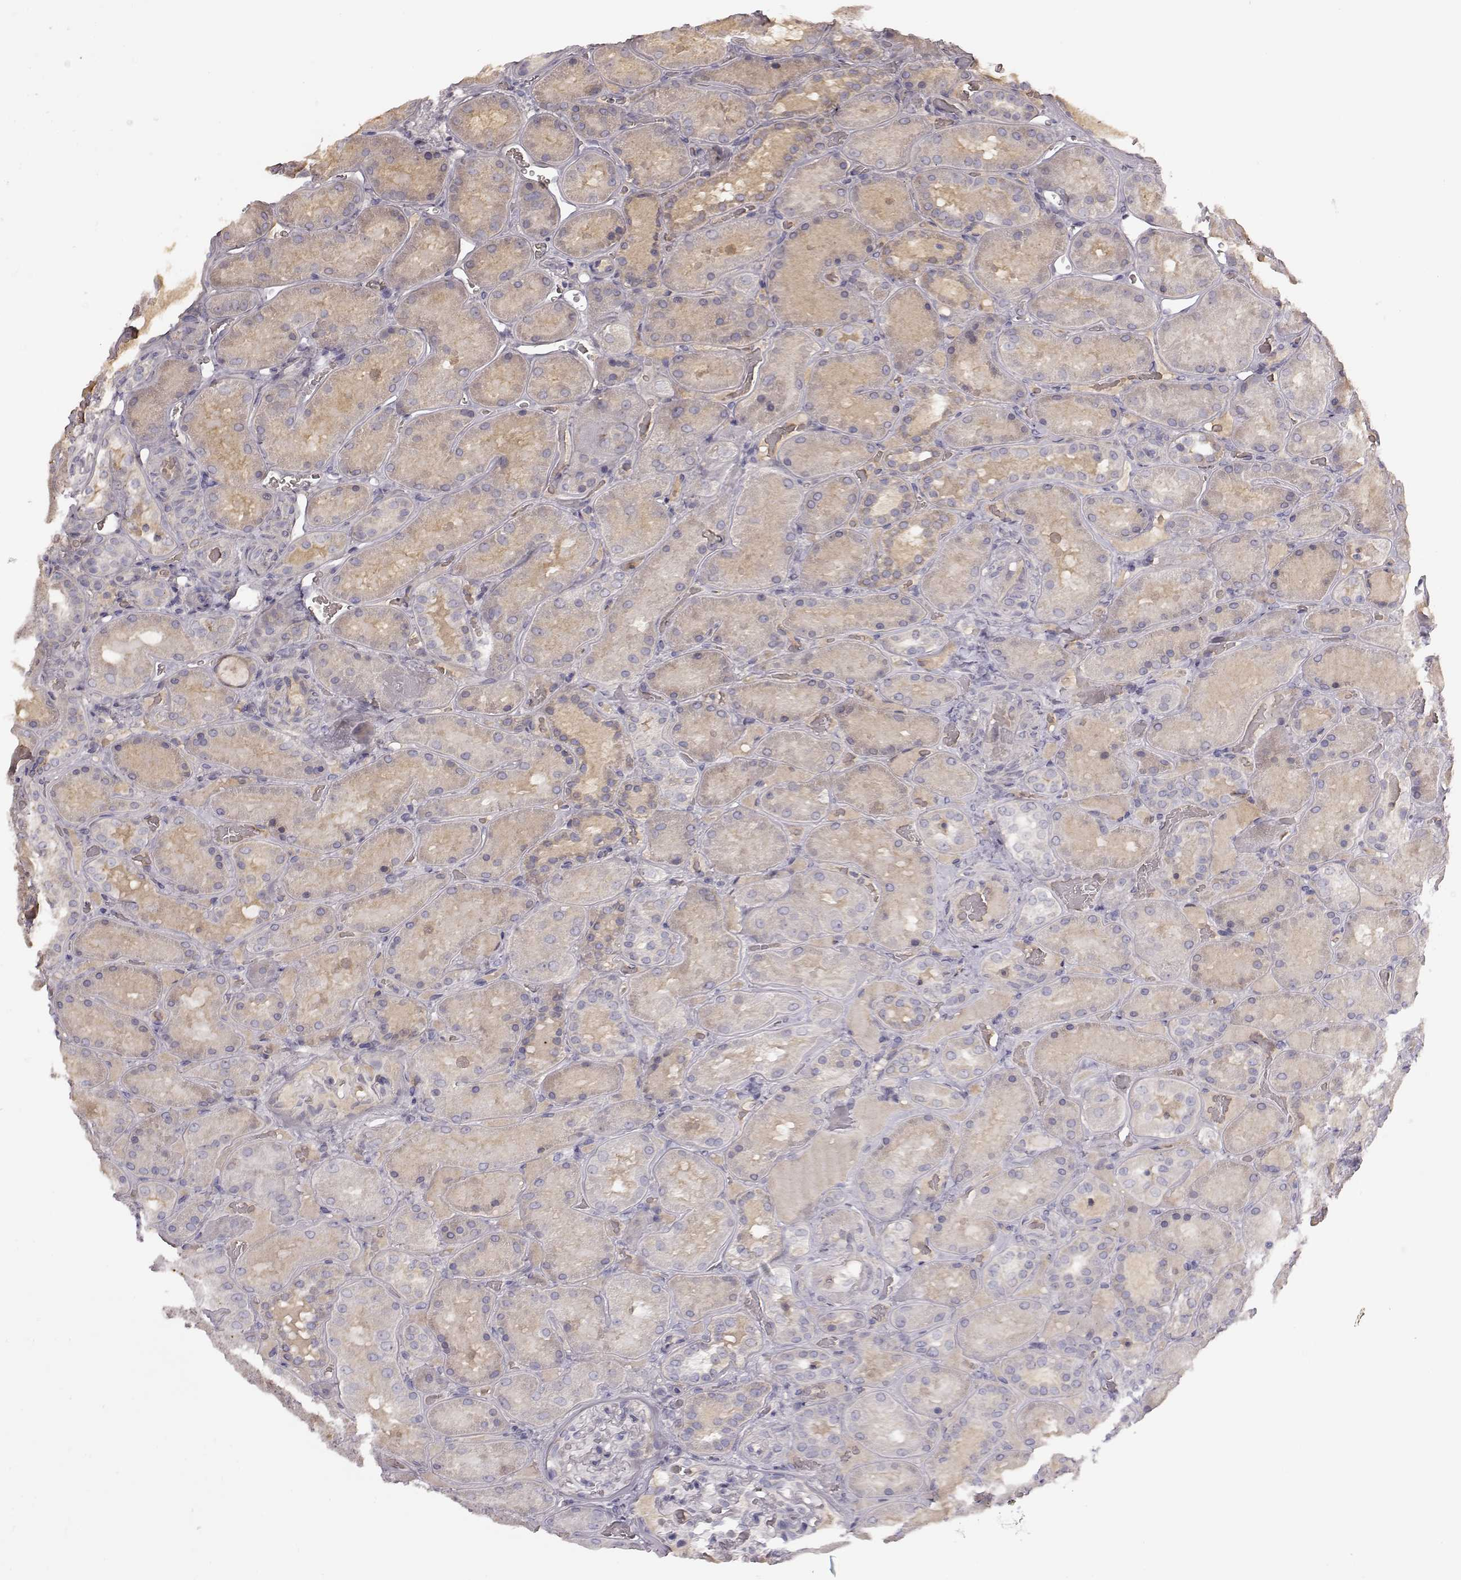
{"staining": {"intensity": "negative", "quantity": "none", "location": "none"}, "tissue": "kidney", "cell_type": "Cells in glomeruli", "image_type": "normal", "snomed": [{"axis": "morphology", "description": "Normal tissue, NOS"}, {"axis": "topography", "description": "Kidney"}], "caption": "This is an immunohistochemistry histopathology image of unremarkable kidney. There is no staining in cells in glomeruli.", "gene": "TLX3", "patient": {"sex": "male", "age": 73}}